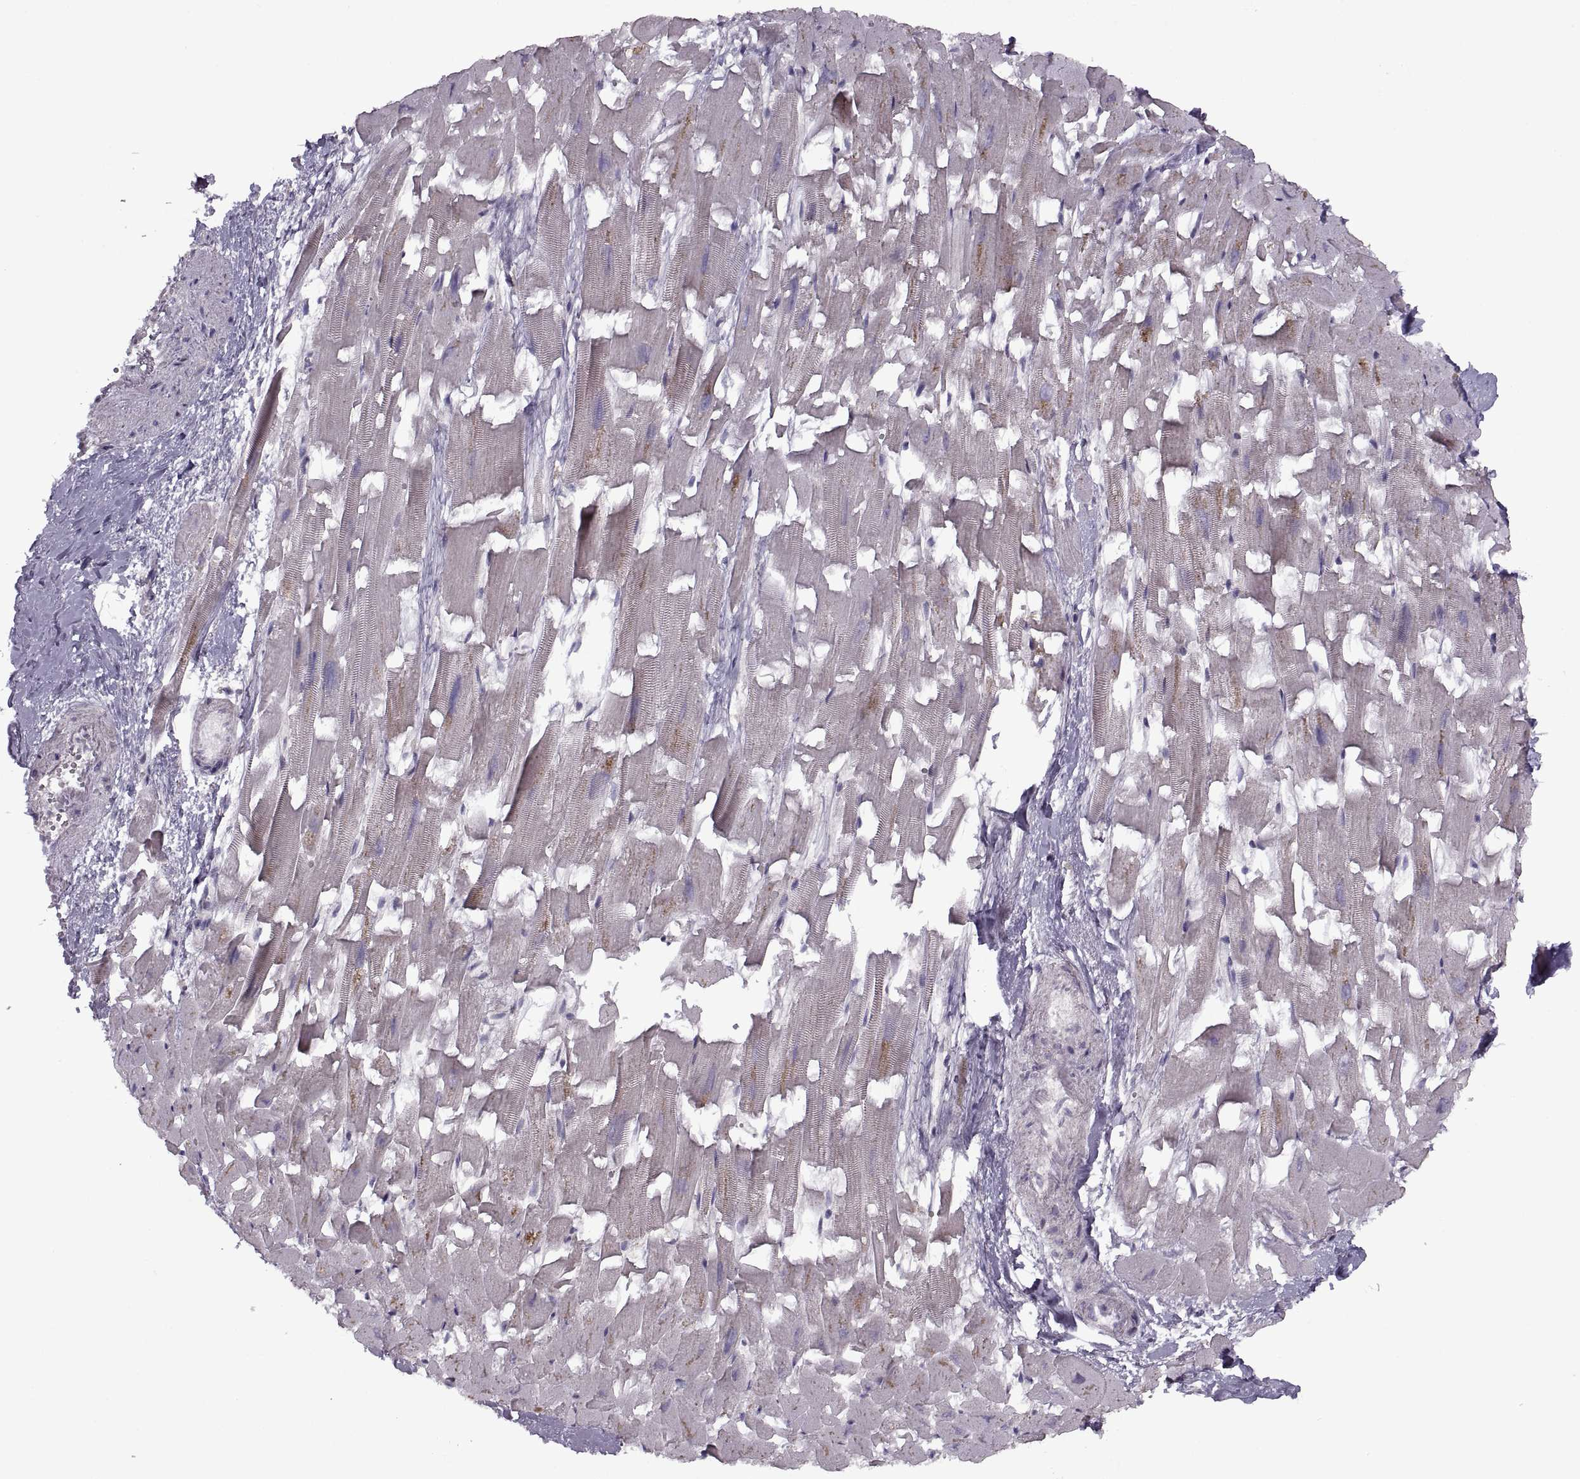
{"staining": {"intensity": "negative", "quantity": "none", "location": "none"}, "tissue": "heart muscle", "cell_type": "Cardiomyocytes", "image_type": "normal", "snomed": [{"axis": "morphology", "description": "Normal tissue, NOS"}, {"axis": "topography", "description": "Heart"}], "caption": "Protein analysis of unremarkable heart muscle shows no significant staining in cardiomyocytes.", "gene": "PIERCE1", "patient": {"sex": "female", "age": 64}}